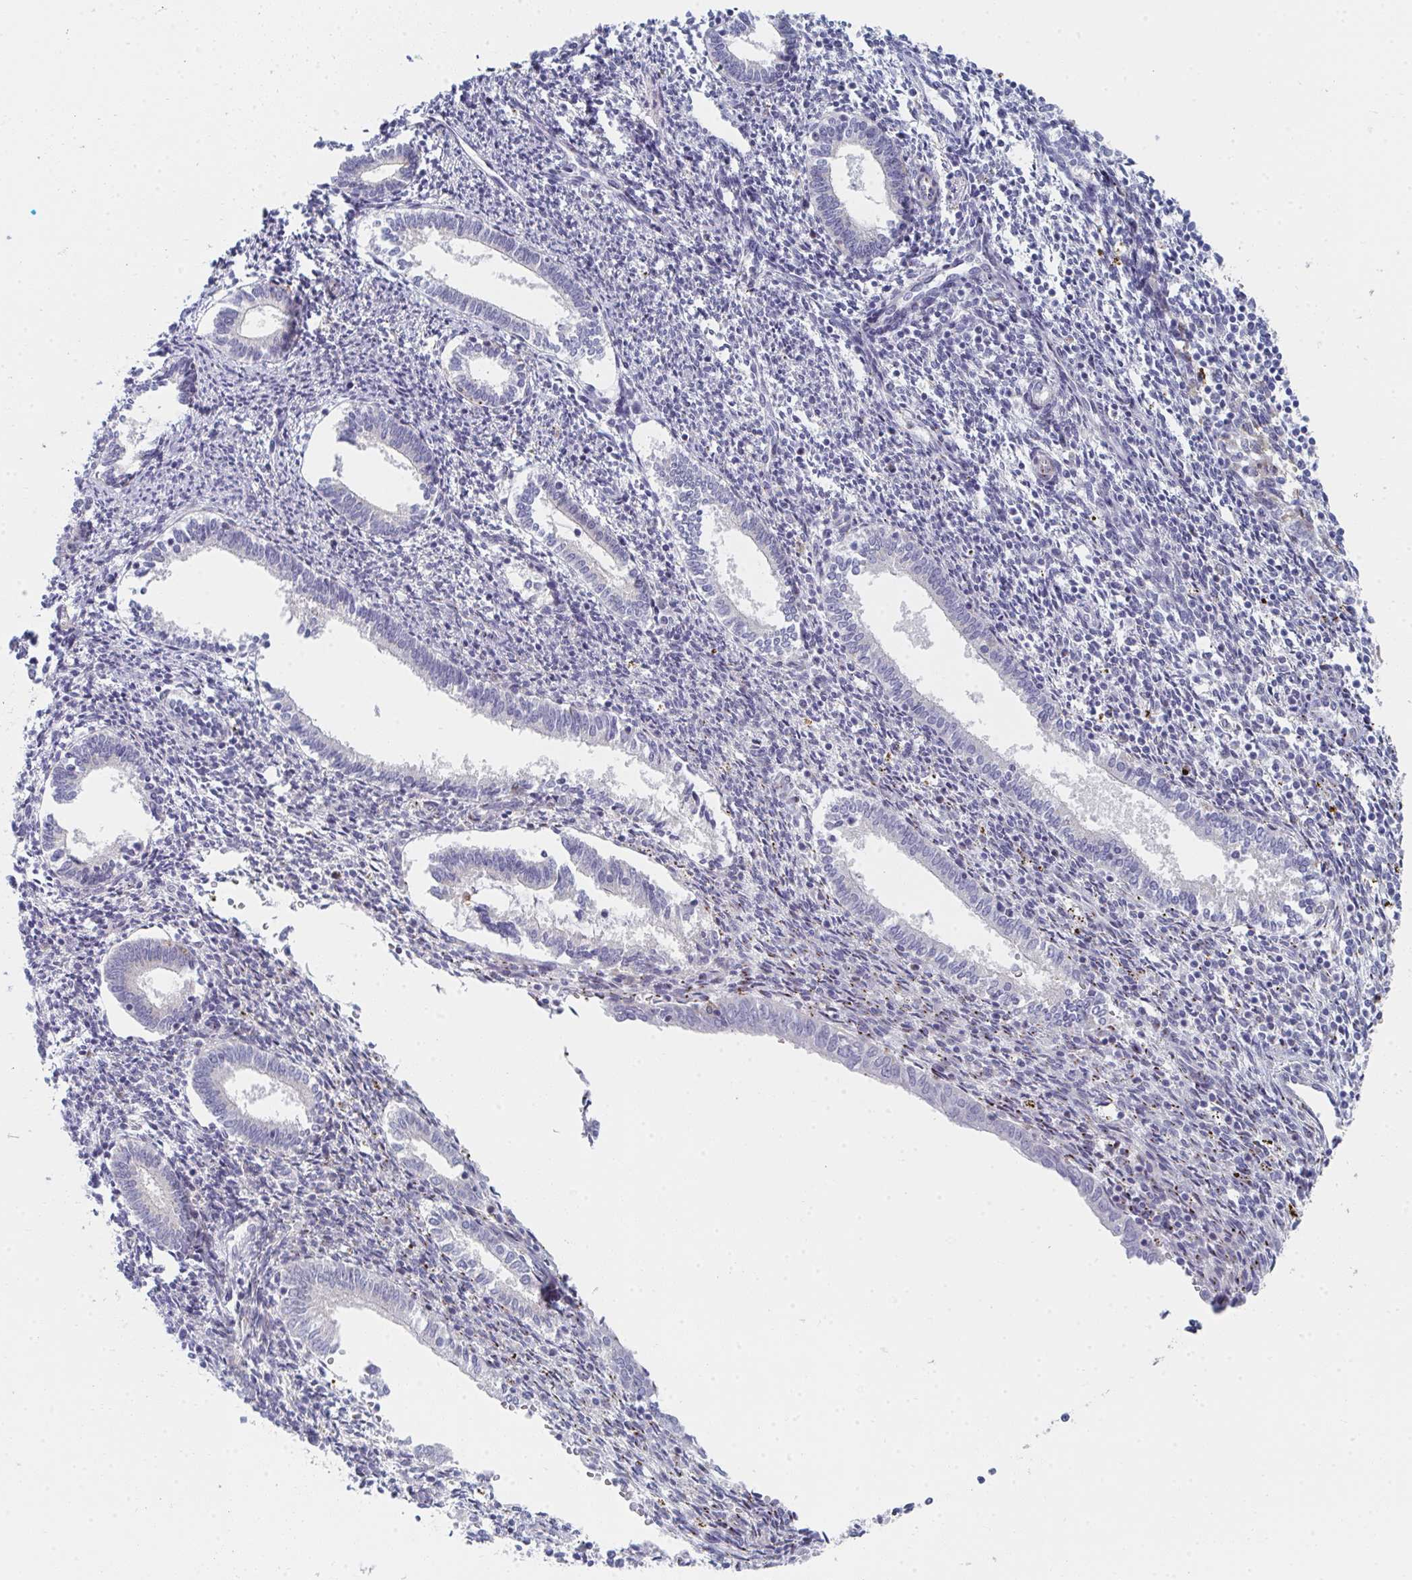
{"staining": {"intensity": "negative", "quantity": "none", "location": "none"}, "tissue": "endometrium", "cell_type": "Cells in endometrial stroma", "image_type": "normal", "snomed": [{"axis": "morphology", "description": "Normal tissue, NOS"}, {"axis": "topography", "description": "Endometrium"}], "caption": "Immunohistochemistry photomicrograph of unremarkable endometrium: human endometrium stained with DAB (3,3'-diaminobenzidine) exhibits no significant protein positivity in cells in endometrial stroma. (Brightfield microscopy of DAB immunohistochemistry at high magnification).", "gene": "PSMG1", "patient": {"sex": "female", "age": 41}}